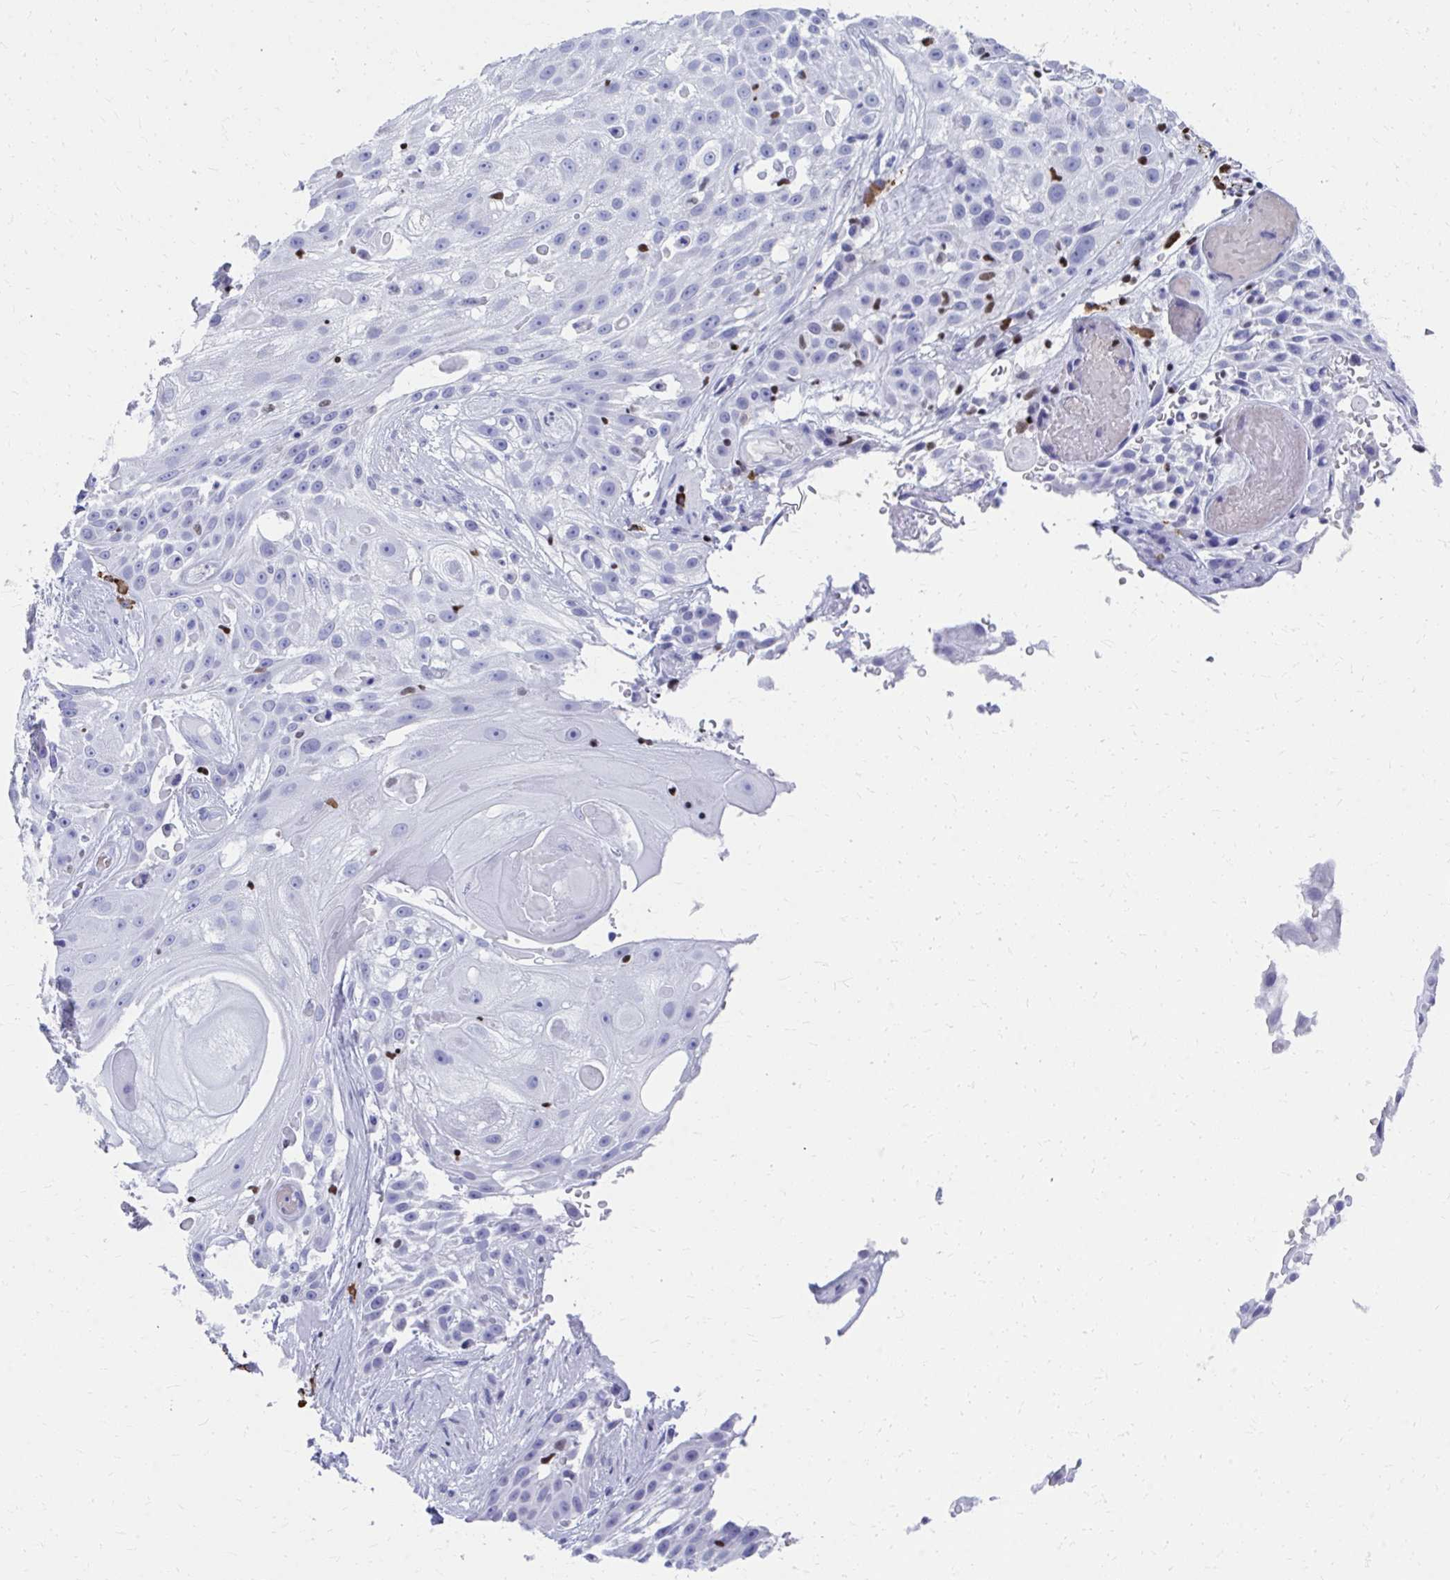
{"staining": {"intensity": "negative", "quantity": "none", "location": "none"}, "tissue": "skin cancer", "cell_type": "Tumor cells", "image_type": "cancer", "snomed": [{"axis": "morphology", "description": "Squamous cell carcinoma, NOS"}, {"axis": "topography", "description": "Skin"}], "caption": "Tumor cells show no significant expression in skin cancer (squamous cell carcinoma).", "gene": "RUNX3", "patient": {"sex": "female", "age": 86}}